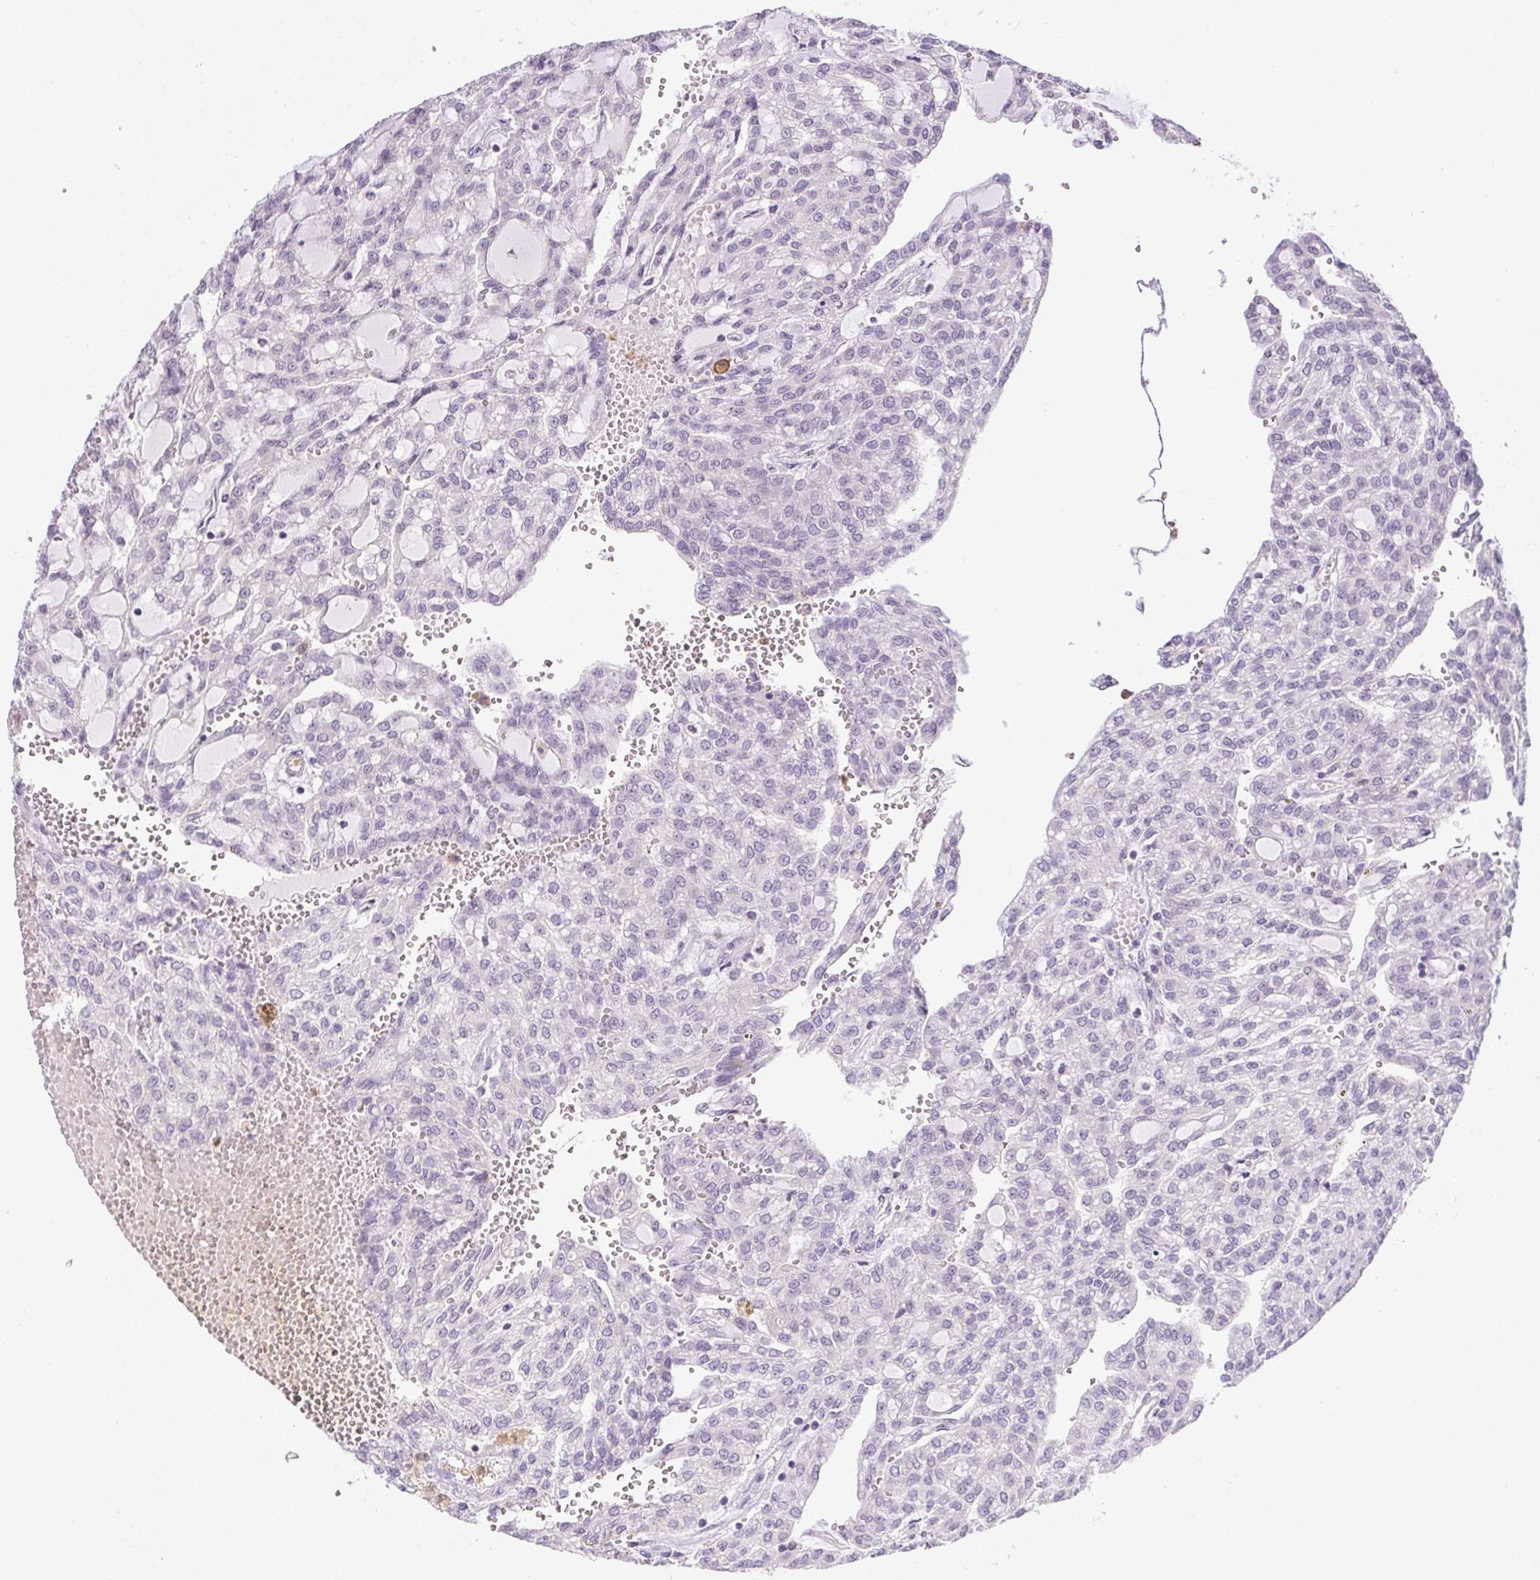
{"staining": {"intensity": "negative", "quantity": "none", "location": "none"}, "tissue": "renal cancer", "cell_type": "Tumor cells", "image_type": "cancer", "snomed": [{"axis": "morphology", "description": "Adenocarcinoma, NOS"}, {"axis": "topography", "description": "Kidney"}], "caption": "An image of renal cancer stained for a protein displays no brown staining in tumor cells.", "gene": "DNAJC5G", "patient": {"sex": "male", "age": 63}}